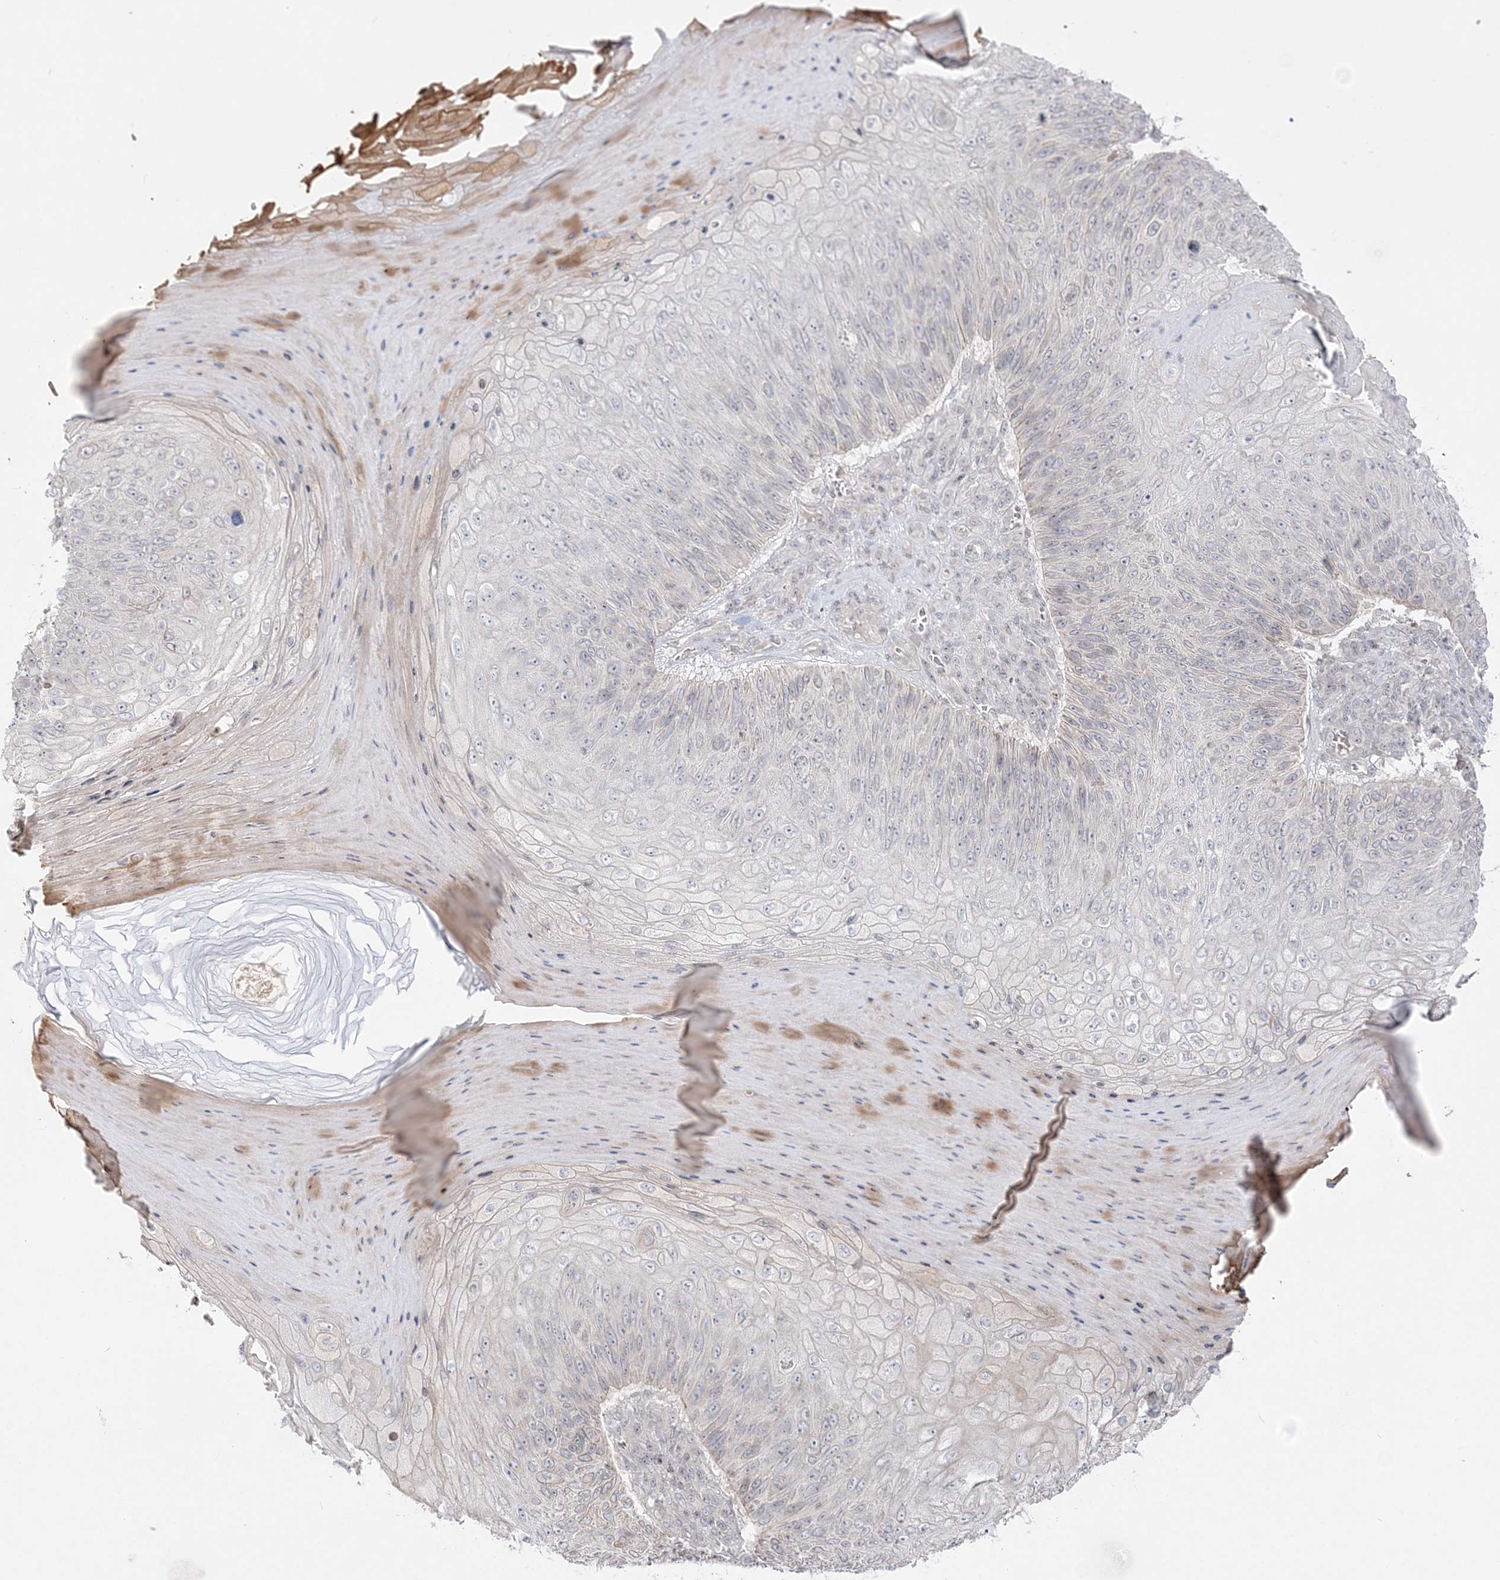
{"staining": {"intensity": "weak", "quantity": "<25%", "location": "cytoplasmic/membranous"}, "tissue": "skin cancer", "cell_type": "Tumor cells", "image_type": "cancer", "snomed": [{"axis": "morphology", "description": "Squamous cell carcinoma, NOS"}, {"axis": "topography", "description": "Skin"}], "caption": "Human skin cancer stained for a protein using immunohistochemistry reveals no positivity in tumor cells.", "gene": "SH3BP4", "patient": {"sex": "female", "age": 88}}